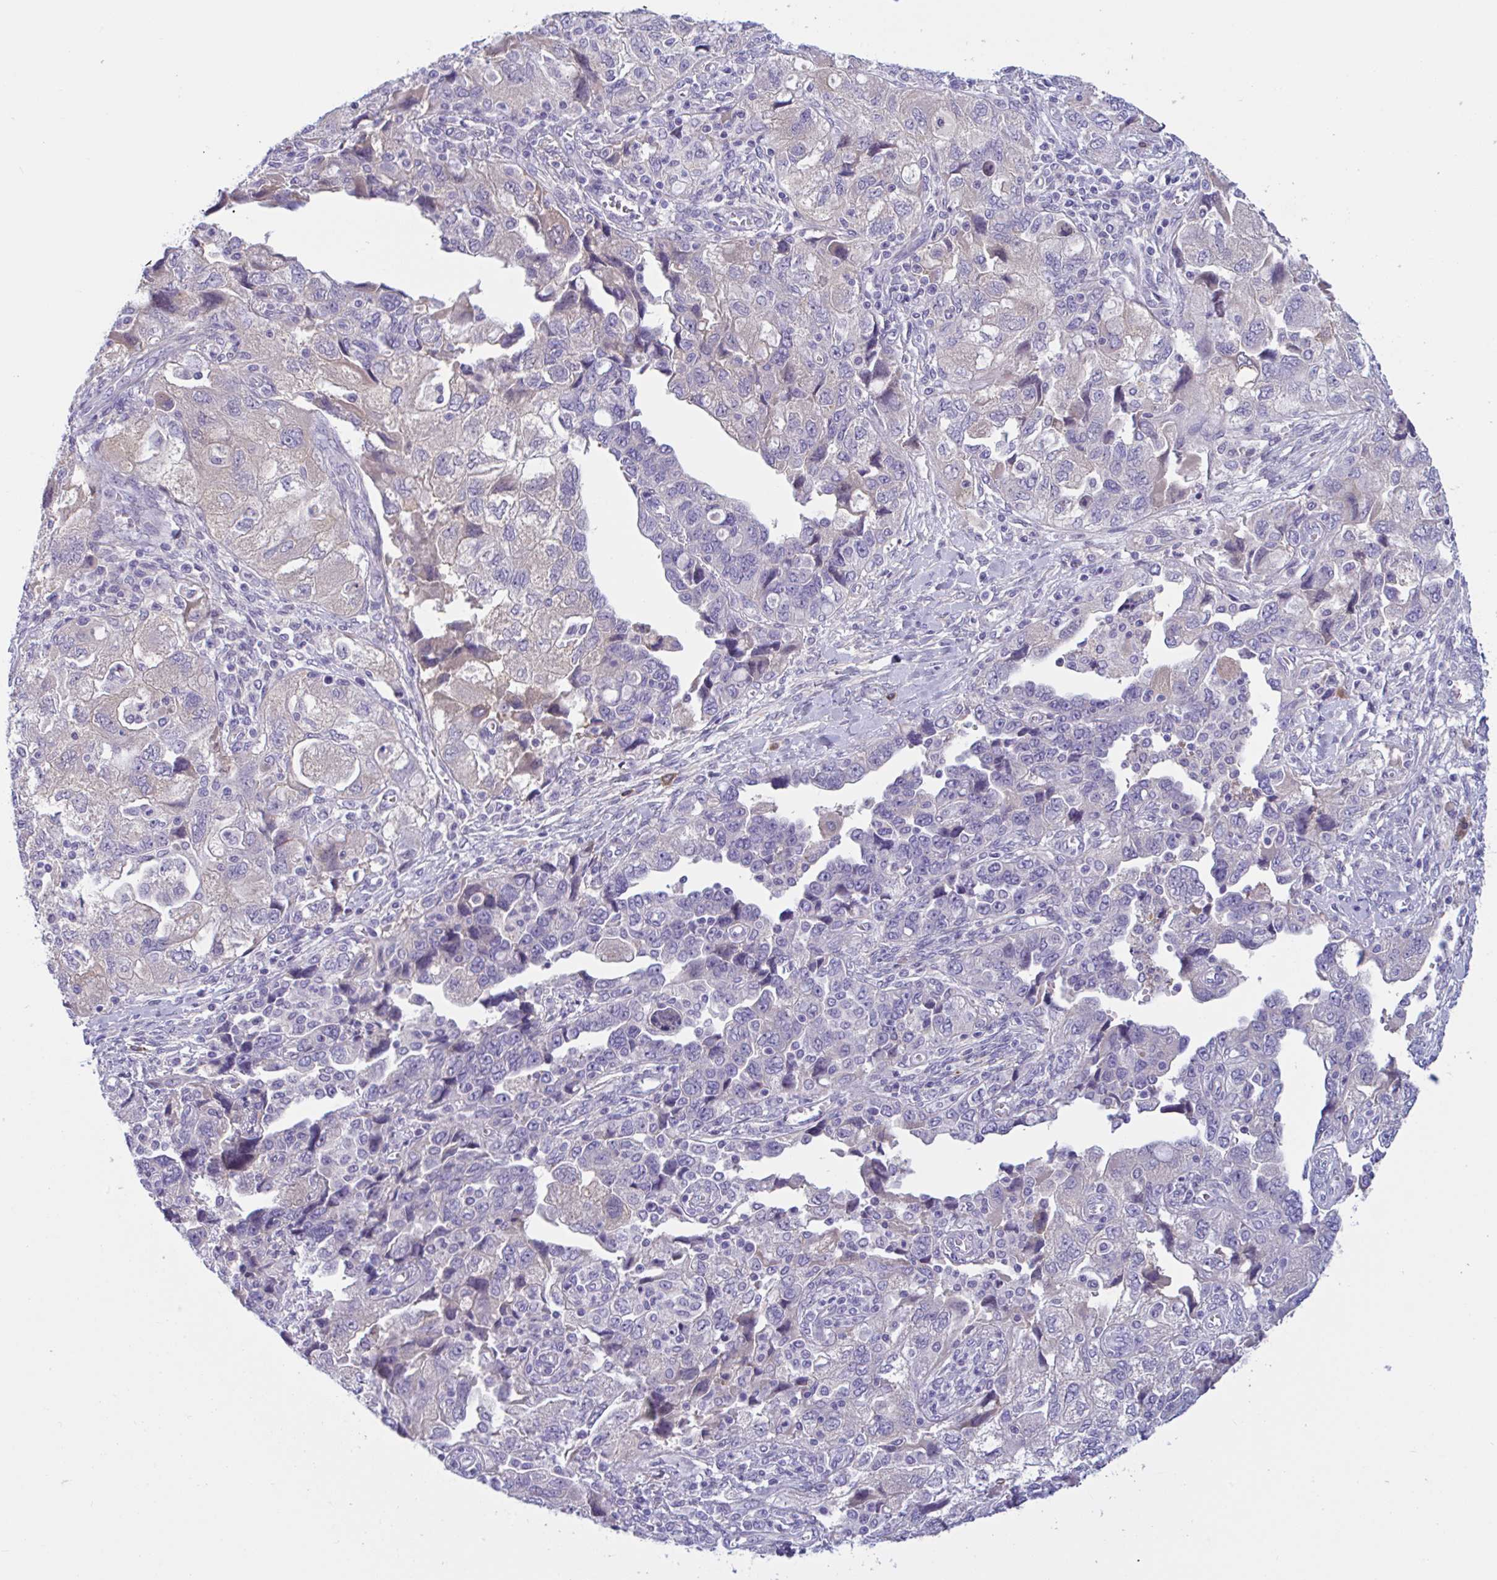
{"staining": {"intensity": "negative", "quantity": "none", "location": "none"}, "tissue": "ovarian cancer", "cell_type": "Tumor cells", "image_type": "cancer", "snomed": [{"axis": "morphology", "description": "Carcinoma, NOS"}, {"axis": "morphology", "description": "Cystadenocarcinoma, serous, NOS"}, {"axis": "topography", "description": "Ovary"}], "caption": "Immunohistochemistry (IHC) micrograph of human ovarian cancer (carcinoma) stained for a protein (brown), which displays no positivity in tumor cells.", "gene": "MS4A14", "patient": {"sex": "female", "age": 69}}